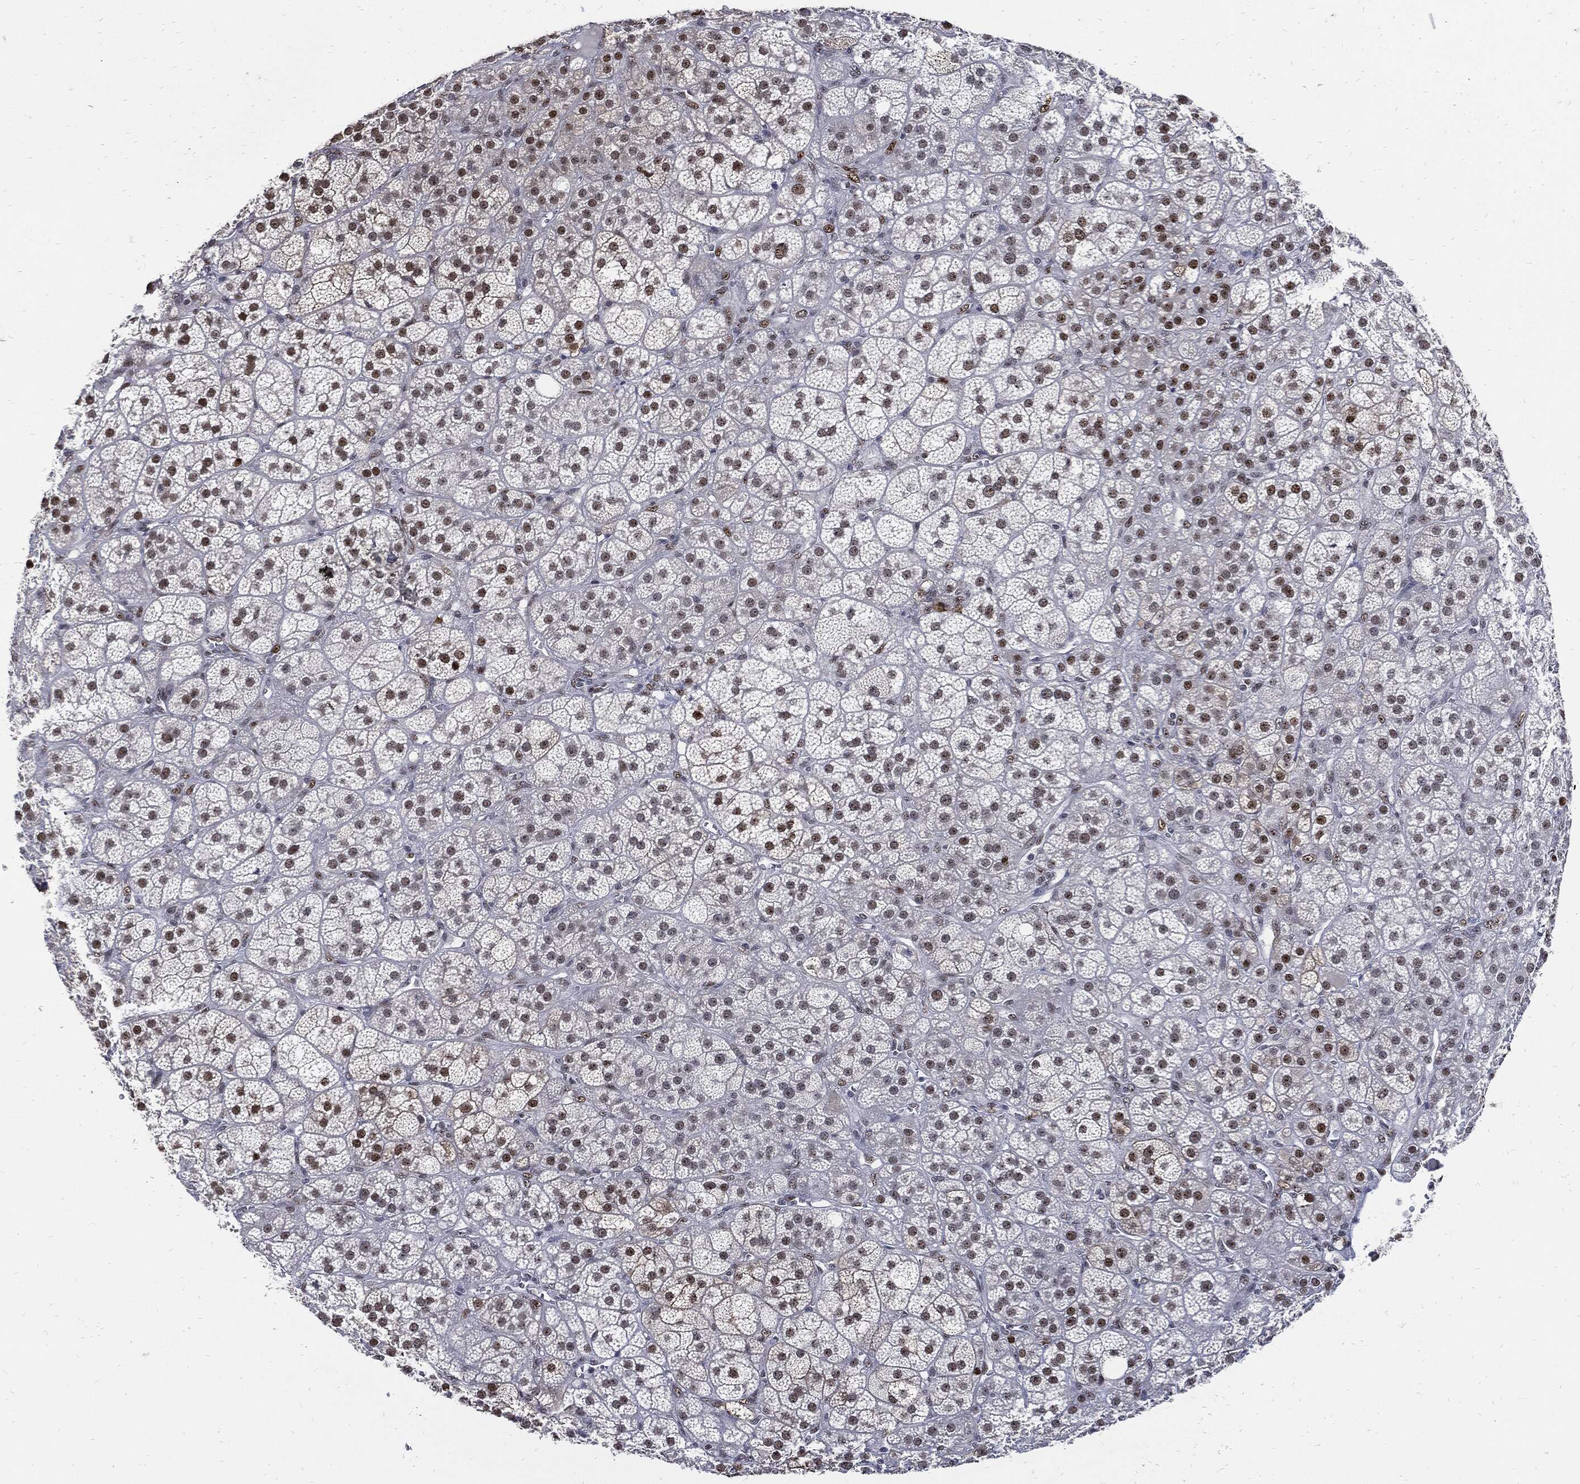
{"staining": {"intensity": "strong", "quantity": "<25%", "location": "nuclear"}, "tissue": "adrenal gland", "cell_type": "Glandular cells", "image_type": "normal", "snomed": [{"axis": "morphology", "description": "Normal tissue, NOS"}, {"axis": "topography", "description": "Adrenal gland"}], "caption": "Protein staining reveals strong nuclear staining in about <25% of glandular cells in normal adrenal gland.", "gene": "NBN", "patient": {"sex": "female", "age": 60}}